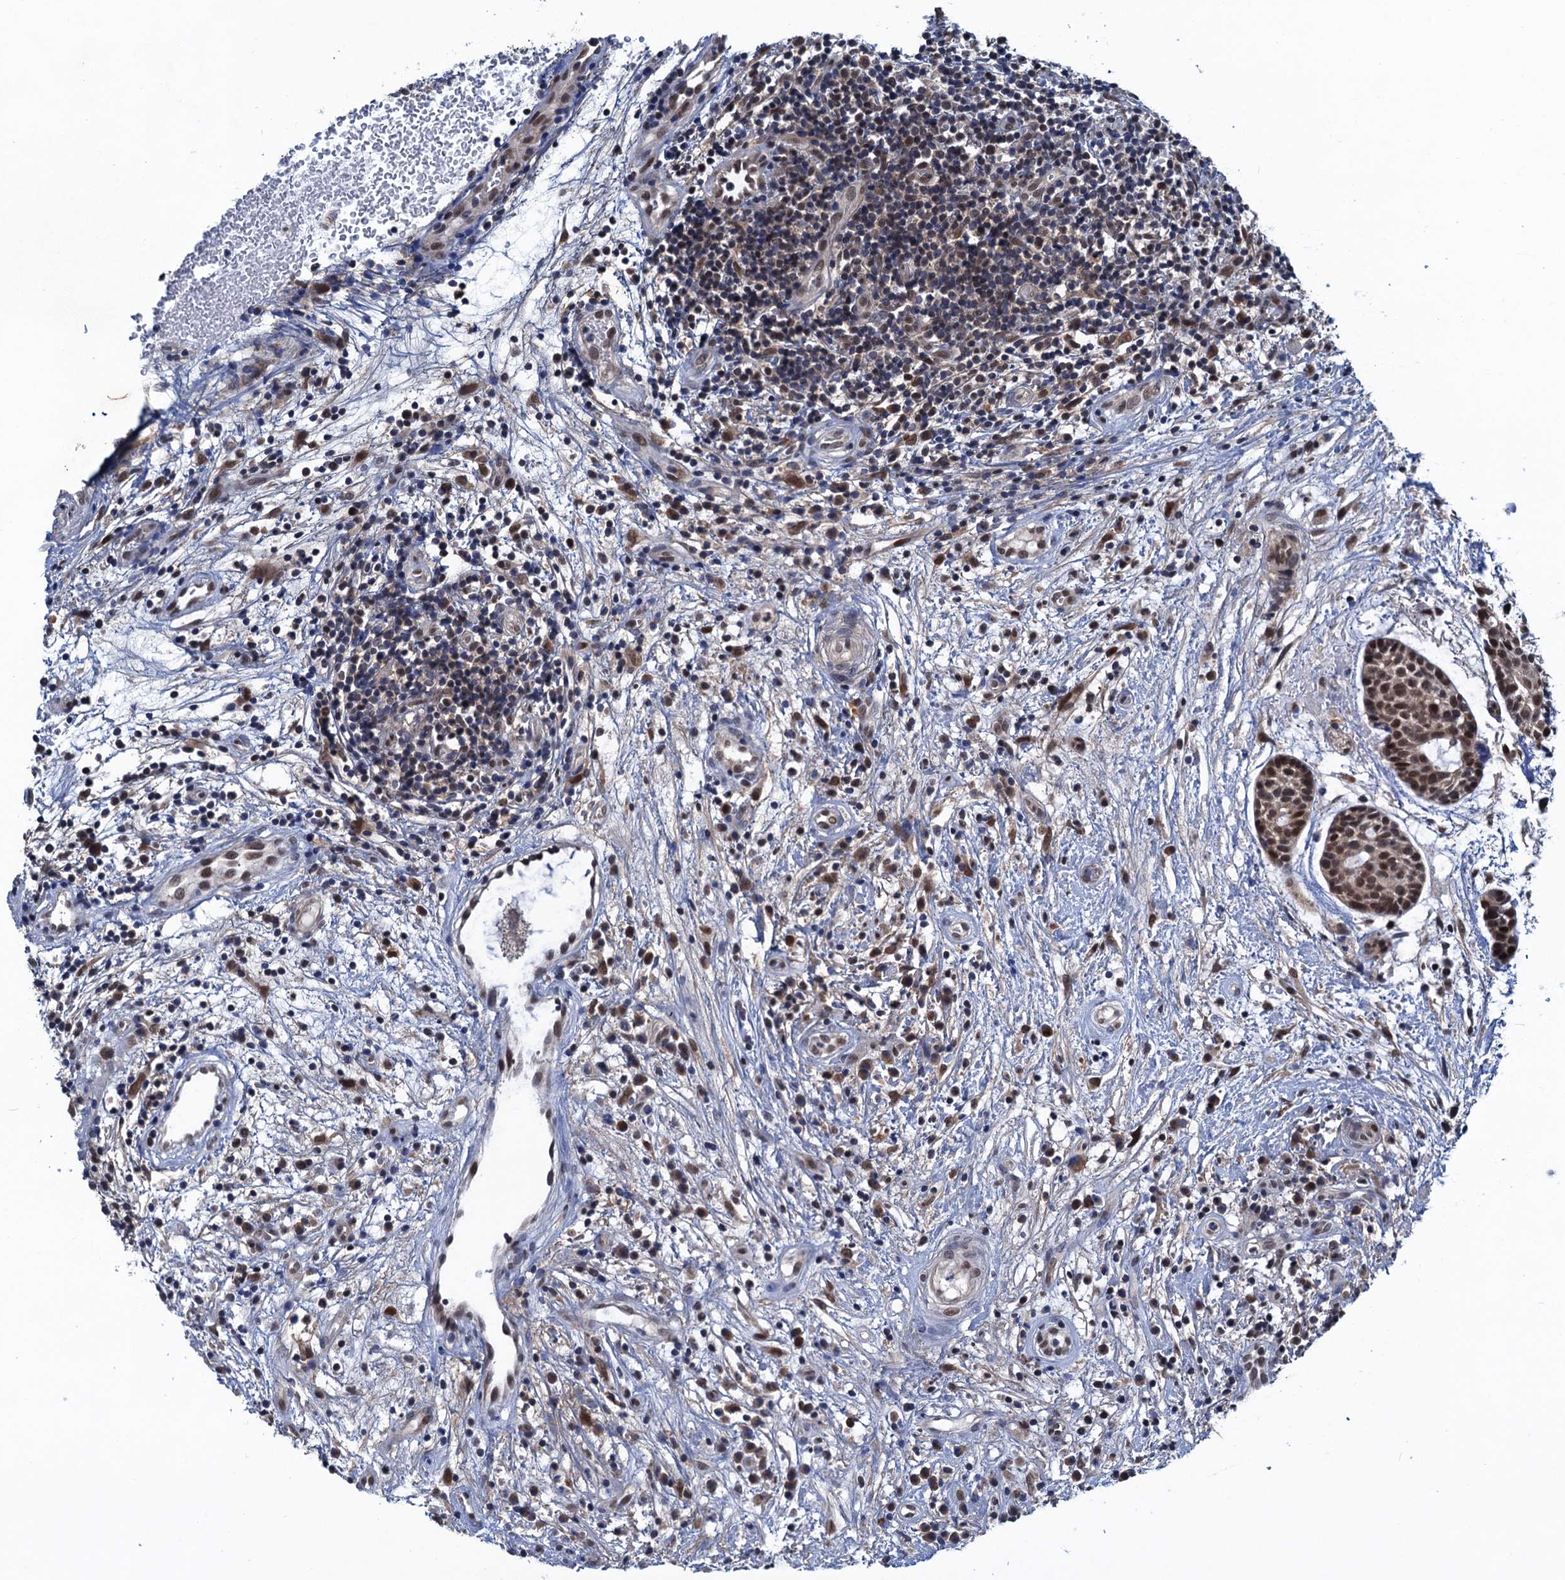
{"staining": {"intensity": "moderate", "quantity": ">75%", "location": "nuclear"}, "tissue": "head and neck cancer", "cell_type": "Tumor cells", "image_type": "cancer", "snomed": [{"axis": "morphology", "description": "Adenocarcinoma, NOS"}, {"axis": "topography", "description": "Subcutis"}, {"axis": "topography", "description": "Head-Neck"}], "caption": "Human adenocarcinoma (head and neck) stained with a protein marker shows moderate staining in tumor cells.", "gene": "SAE1", "patient": {"sex": "female", "age": 73}}